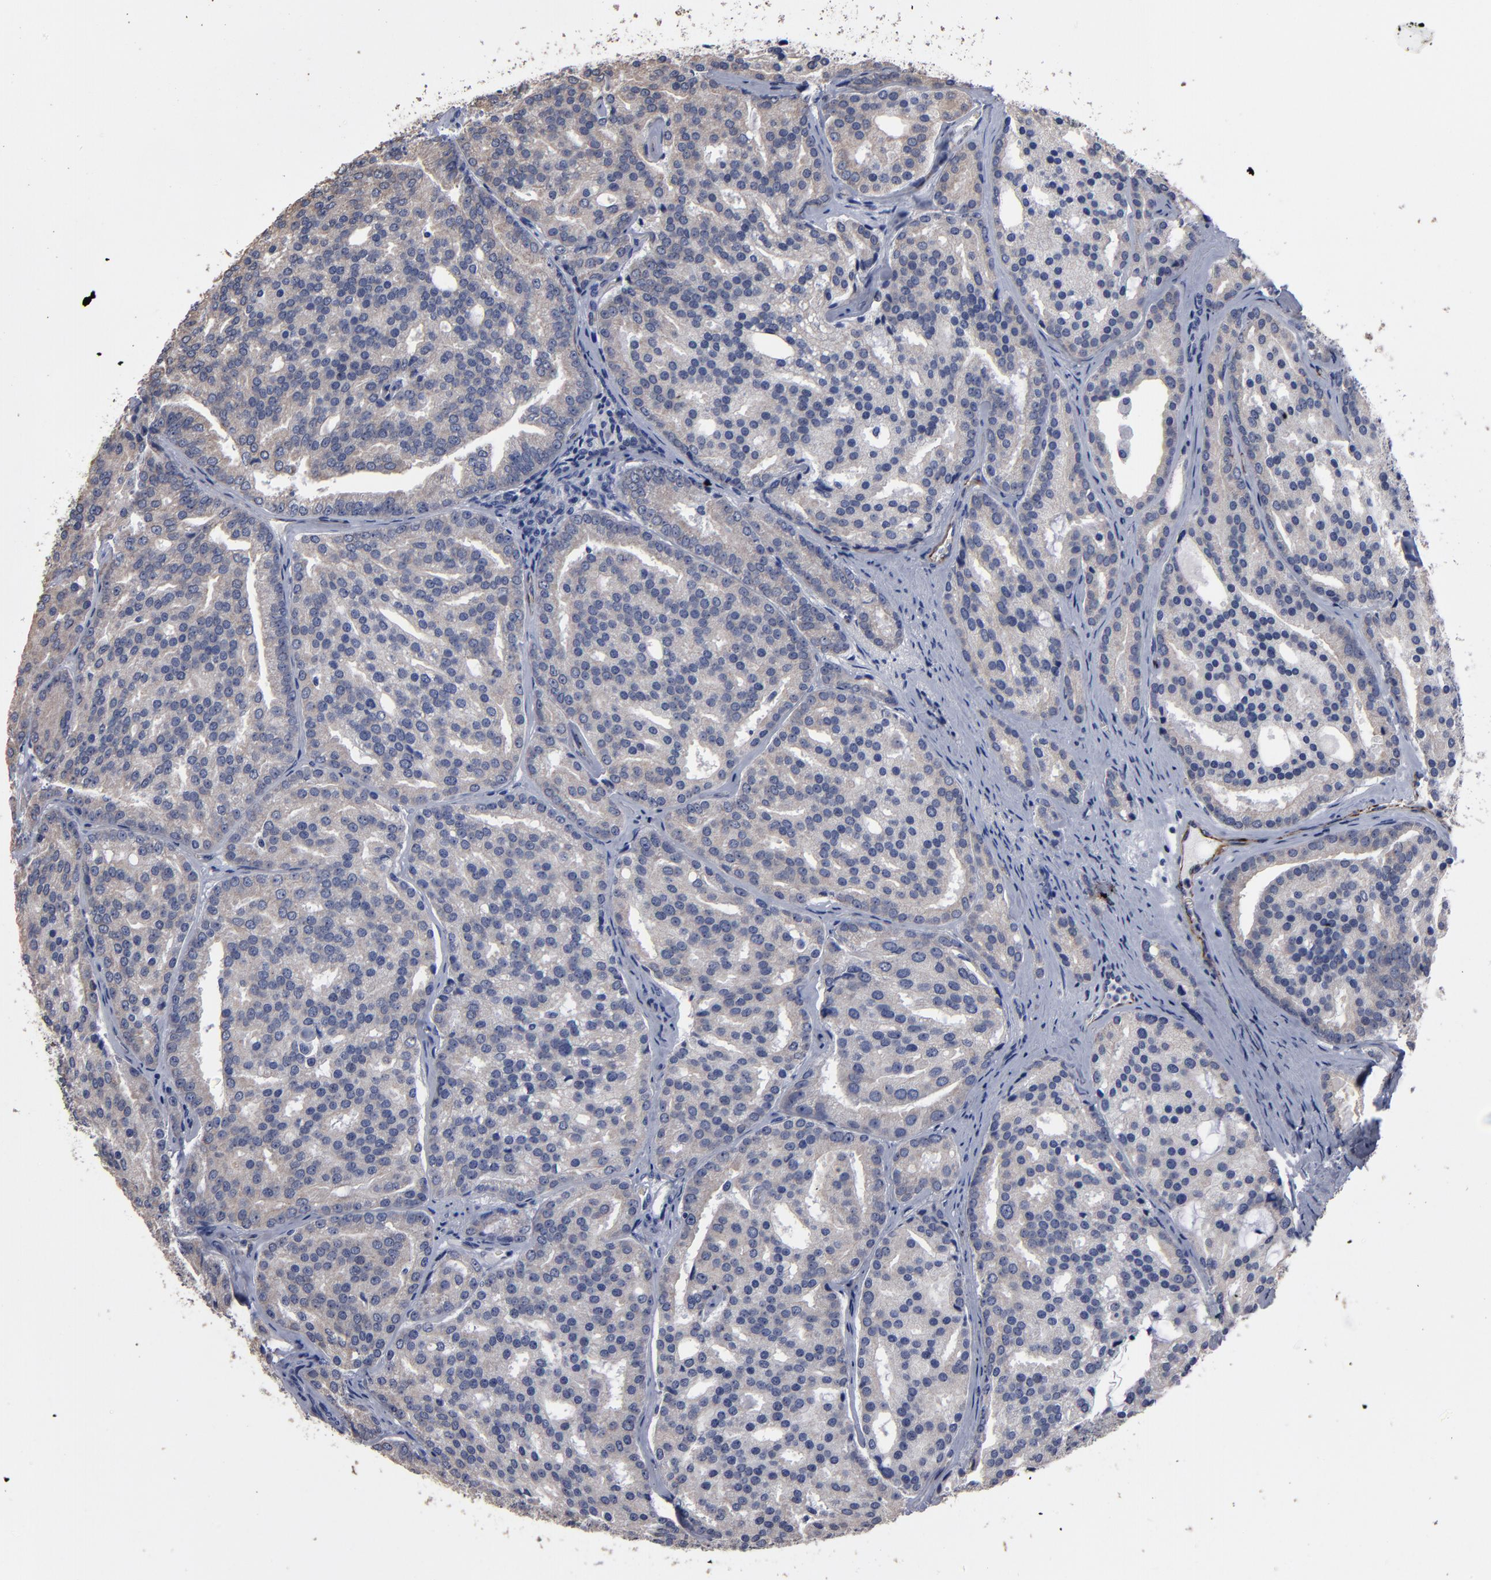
{"staining": {"intensity": "weak", "quantity": ">75%", "location": "cytoplasmic/membranous"}, "tissue": "prostate cancer", "cell_type": "Tumor cells", "image_type": "cancer", "snomed": [{"axis": "morphology", "description": "Adenocarcinoma, High grade"}, {"axis": "topography", "description": "Prostate"}], "caption": "Protein analysis of high-grade adenocarcinoma (prostate) tissue reveals weak cytoplasmic/membranous expression in about >75% of tumor cells.", "gene": "ZNF175", "patient": {"sex": "male", "age": 64}}